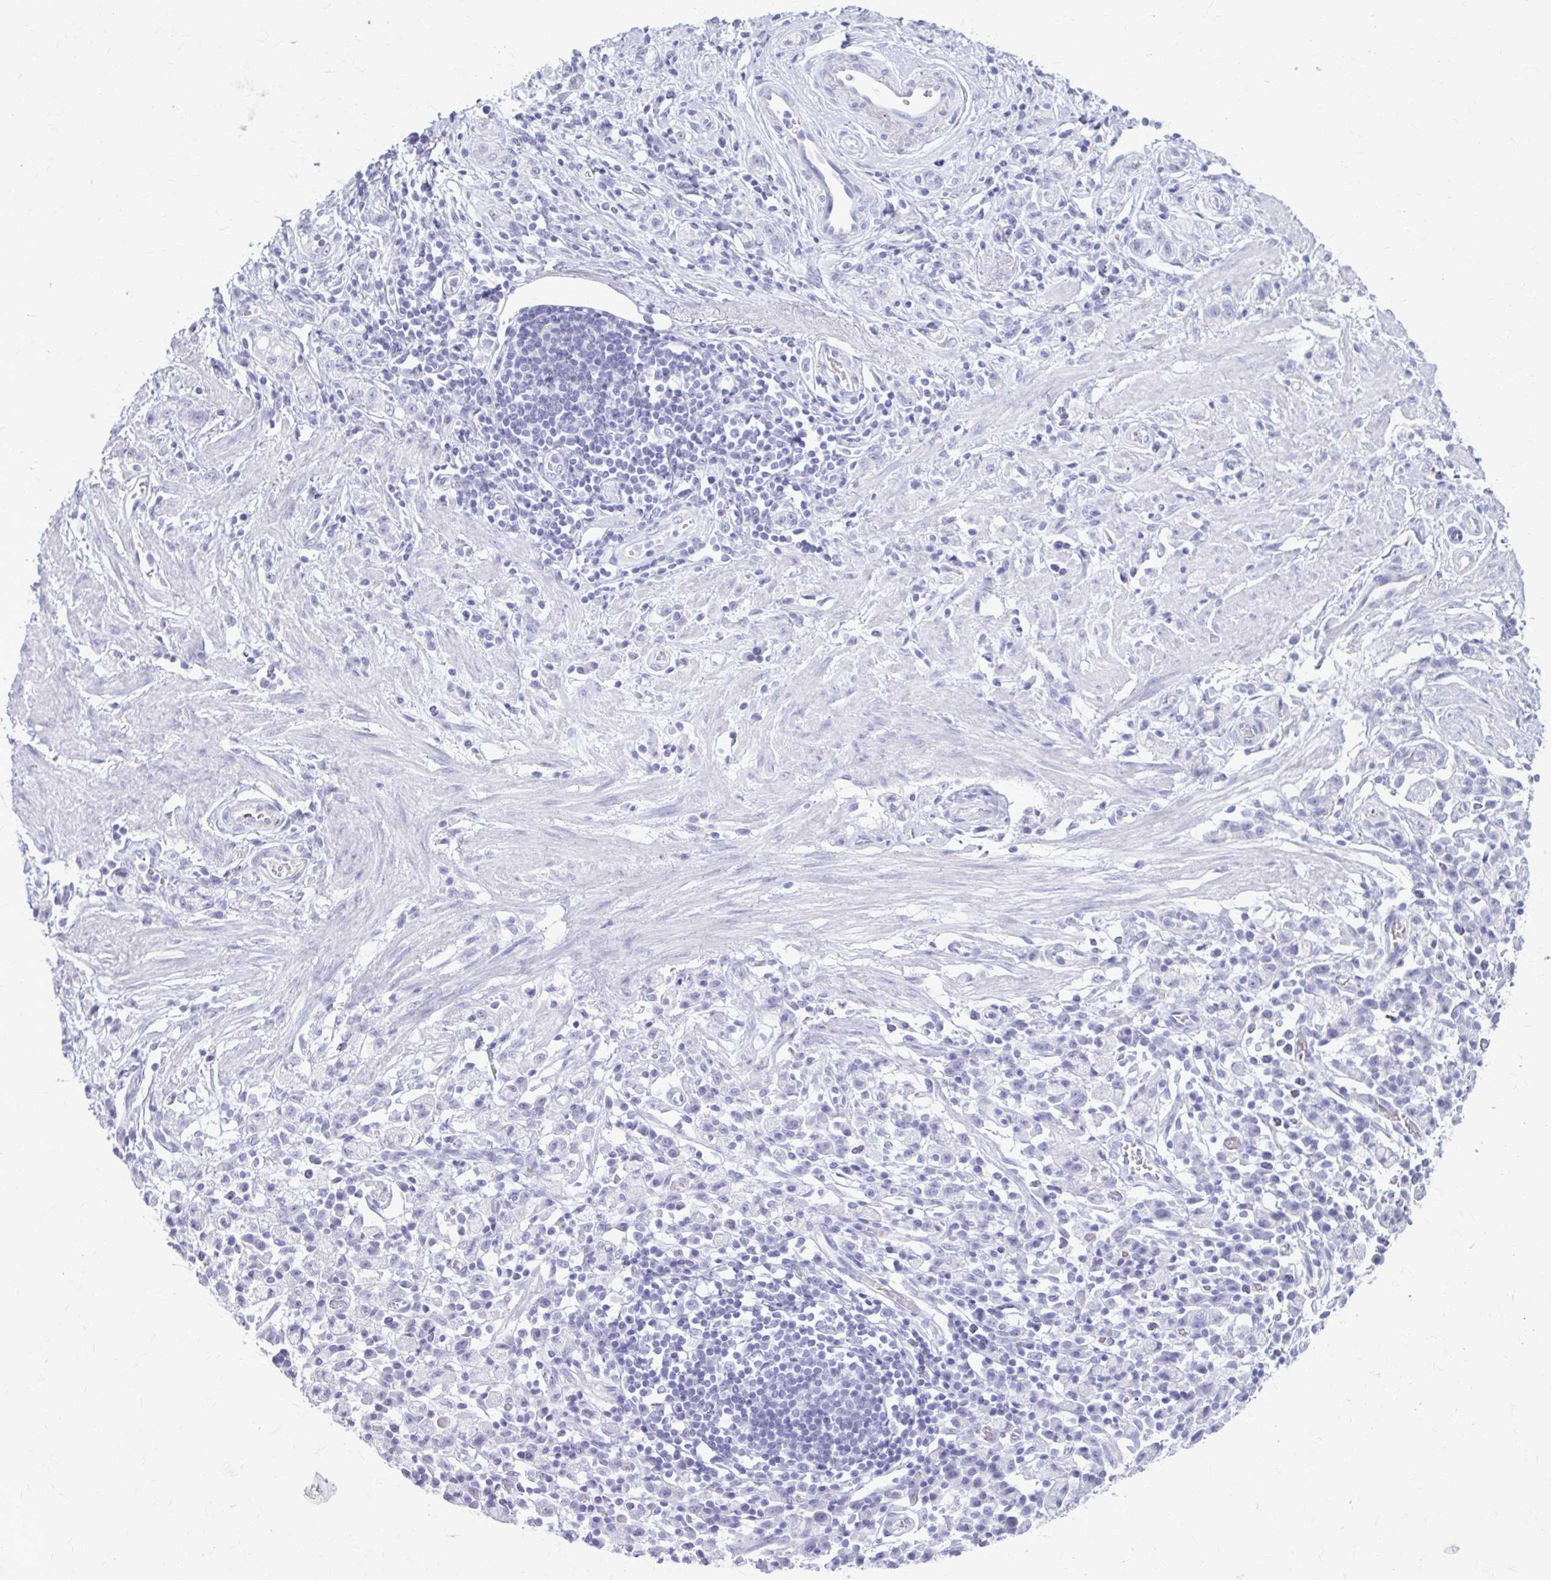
{"staining": {"intensity": "negative", "quantity": "none", "location": "none"}, "tissue": "stomach cancer", "cell_type": "Tumor cells", "image_type": "cancer", "snomed": [{"axis": "morphology", "description": "Adenocarcinoma, NOS"}, {"axis": "topography", "description": "Stomach"}], "caption": "Tumor cells are negative for brown protein staining in stomach cancer (adenocarcinoma).", "gene": "KRT5", "patient": {"sex": "male", "age": 77}}